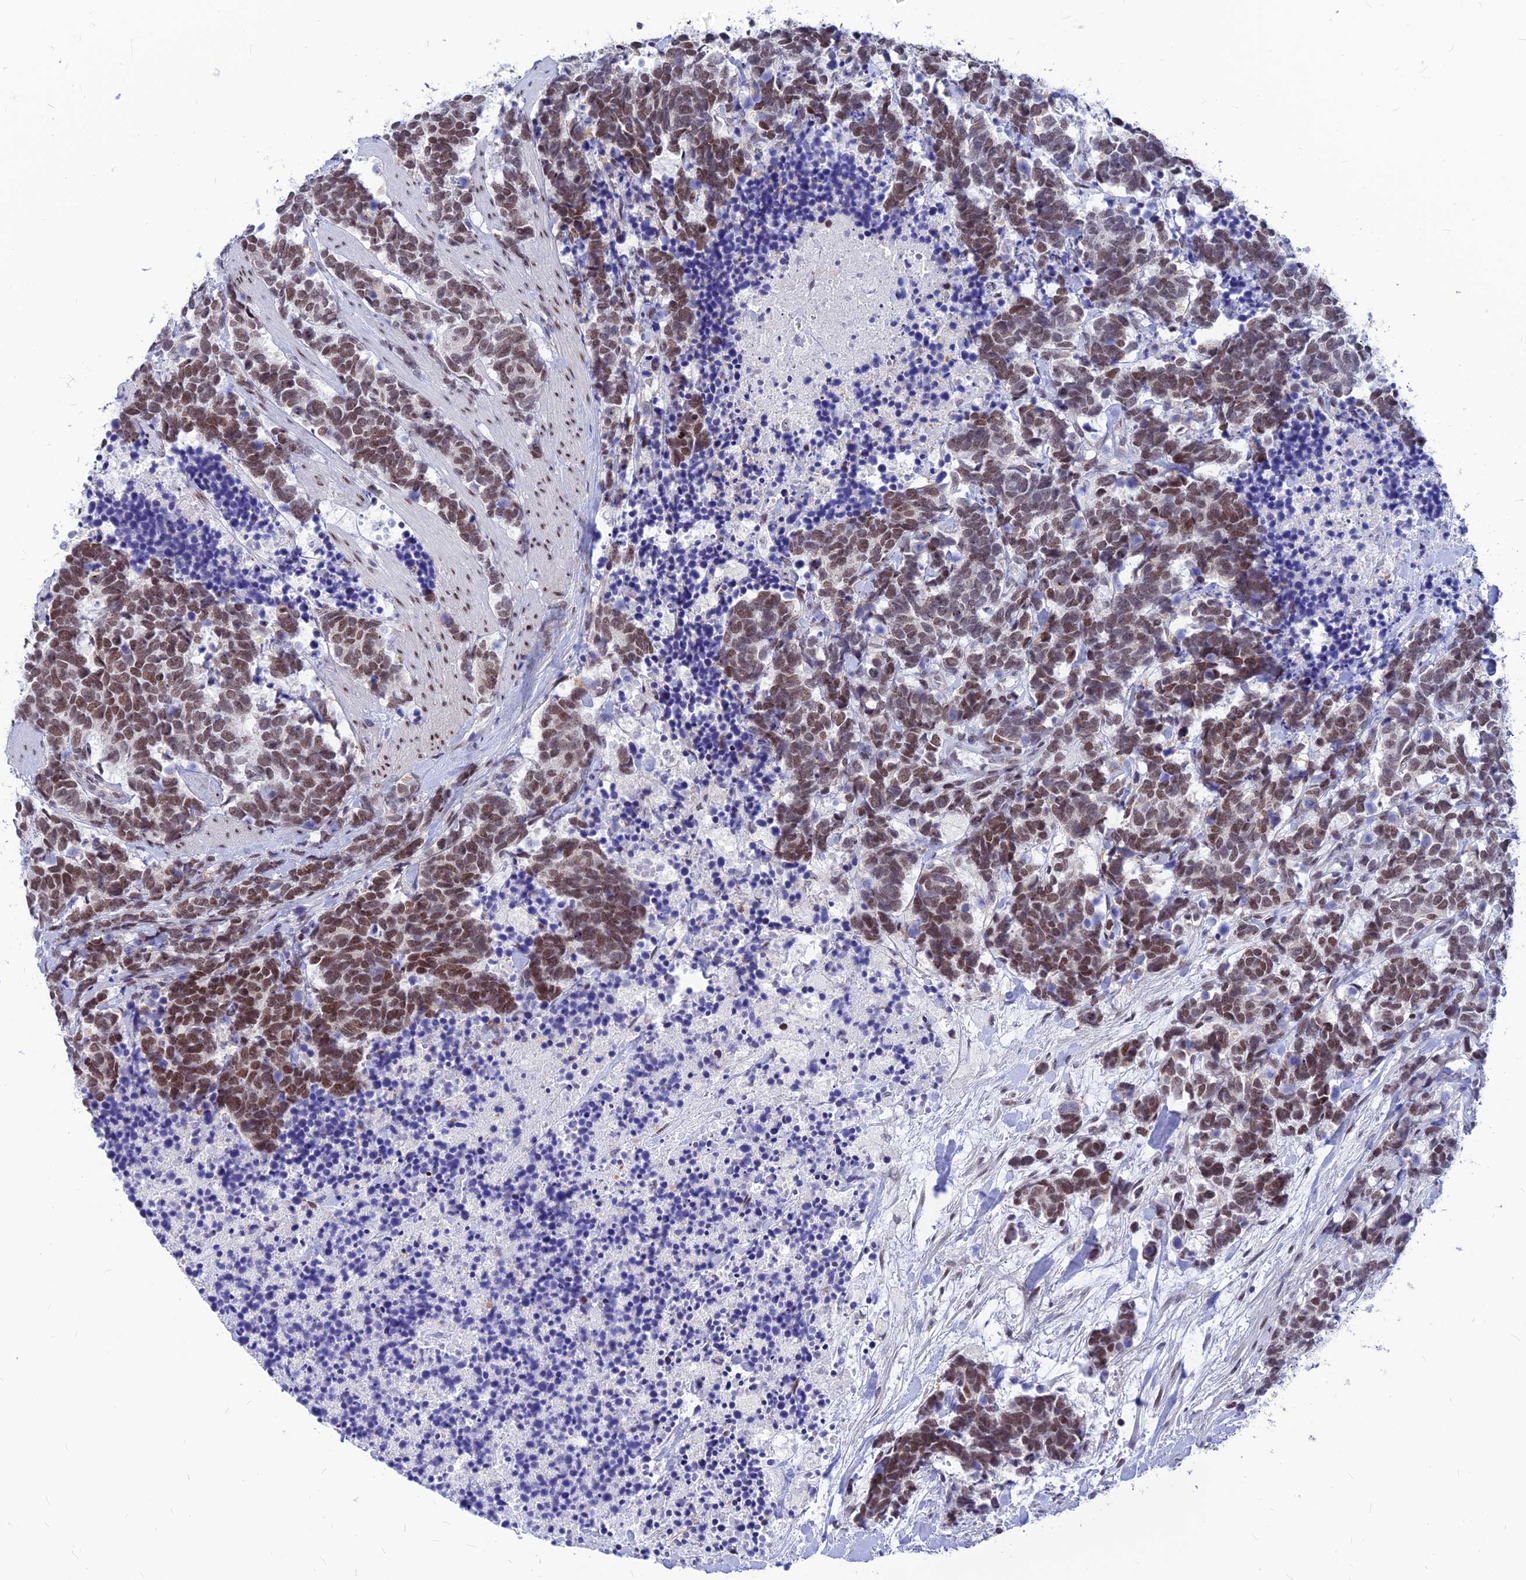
{"staining": {"intensity": "strong", "quantity": ">75%", "location": "nuclear"}, "tissue": "carcinoid", "cell_type": "Tumor cells", "image_type": "cancer", "snomed": [{"axis": "morphology", "description": "Carcinoma, NOS"}, {"axis": "morphology", "description": "Carcinoid, malignant, NOS"}, {"axis": "topography", "description": "Prostate"}], "caption": "Approximately >75% of tumor cells in human carcinoid display strong nuclear protein positivity as visualized by brown immunohistochemical staining.", "gene": "KCTD13", "patient": {"sex": "male", "age": 57}}